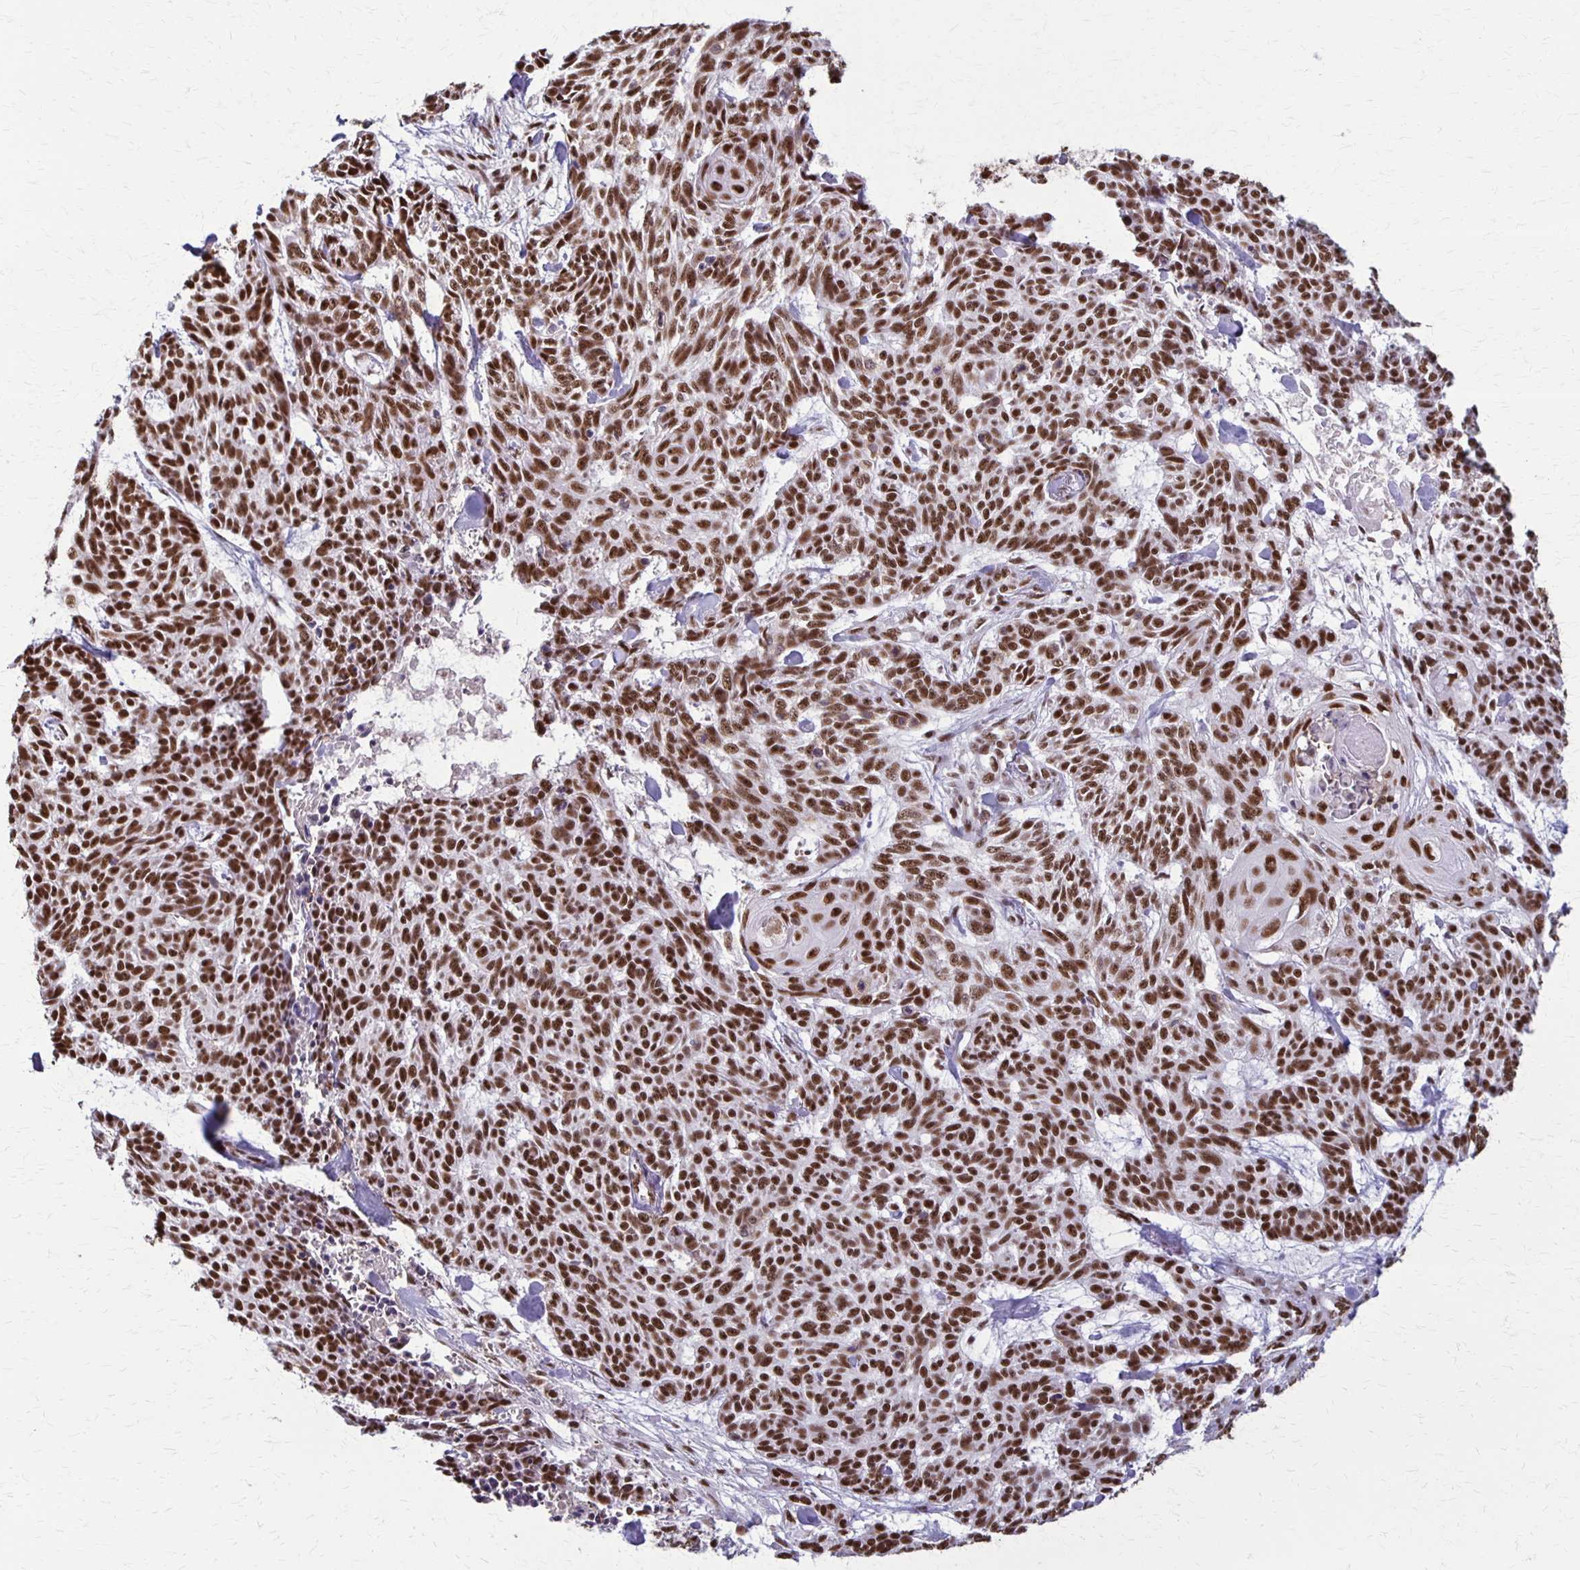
{"staining": {"intensity": "strong", "quantity": ">75%", "location": "nuclear"}, "tissue": "skin cancer", "cell_type": "Tumor cells", "image_type": "cancer", "snomed": [{"axis": "morphology", "description": "Basal cell carcinoma"}, {"axis": "topography", "description": "Skin"}], "caption": "A photomicrograph of skin basal cell carcinoma stained for a protein demonstrates strong nuclear brown staining in tumor cells.", "gene": "XRCC6", "patient": {"sex": "female", "age": 93}}